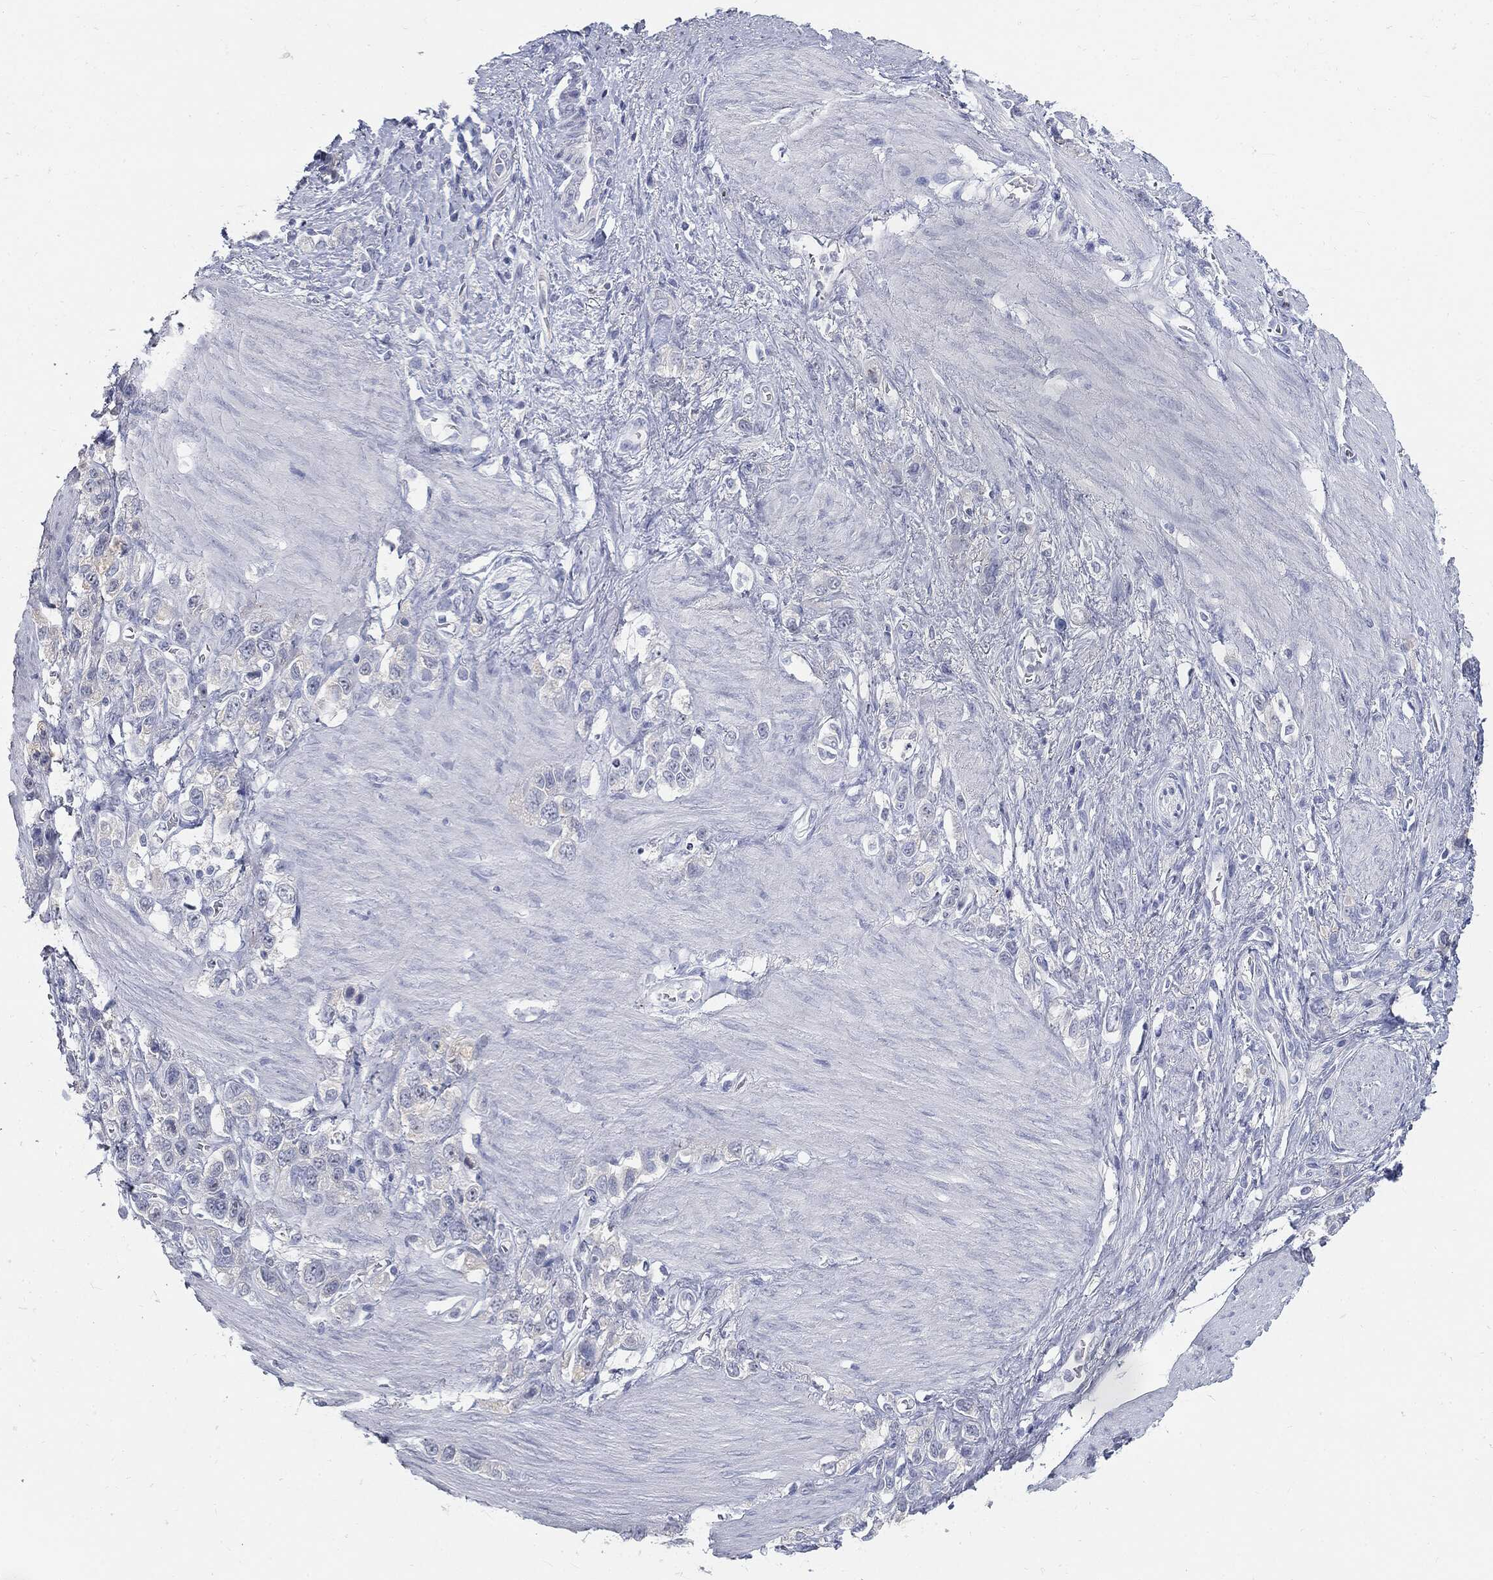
{"staining": {"intensity": "negative", "quantity": "none", "location": "none"}, "tissue": "stomach cancer", "cell_type": "Tumor cells", "image_type": "cancer", "snomed": [{"axis": "morphology", "description": "Adenocarcinoma, NOS"}, {"axis": "topography", "description": "Stomach"}], "caption": "DAB immunohistochemical staining of stomach adenocarcinoma exhibits no significant positivity in tumor cells.", "gene": "CUZD1", "patient": {"sex": "female", "age": 65}}